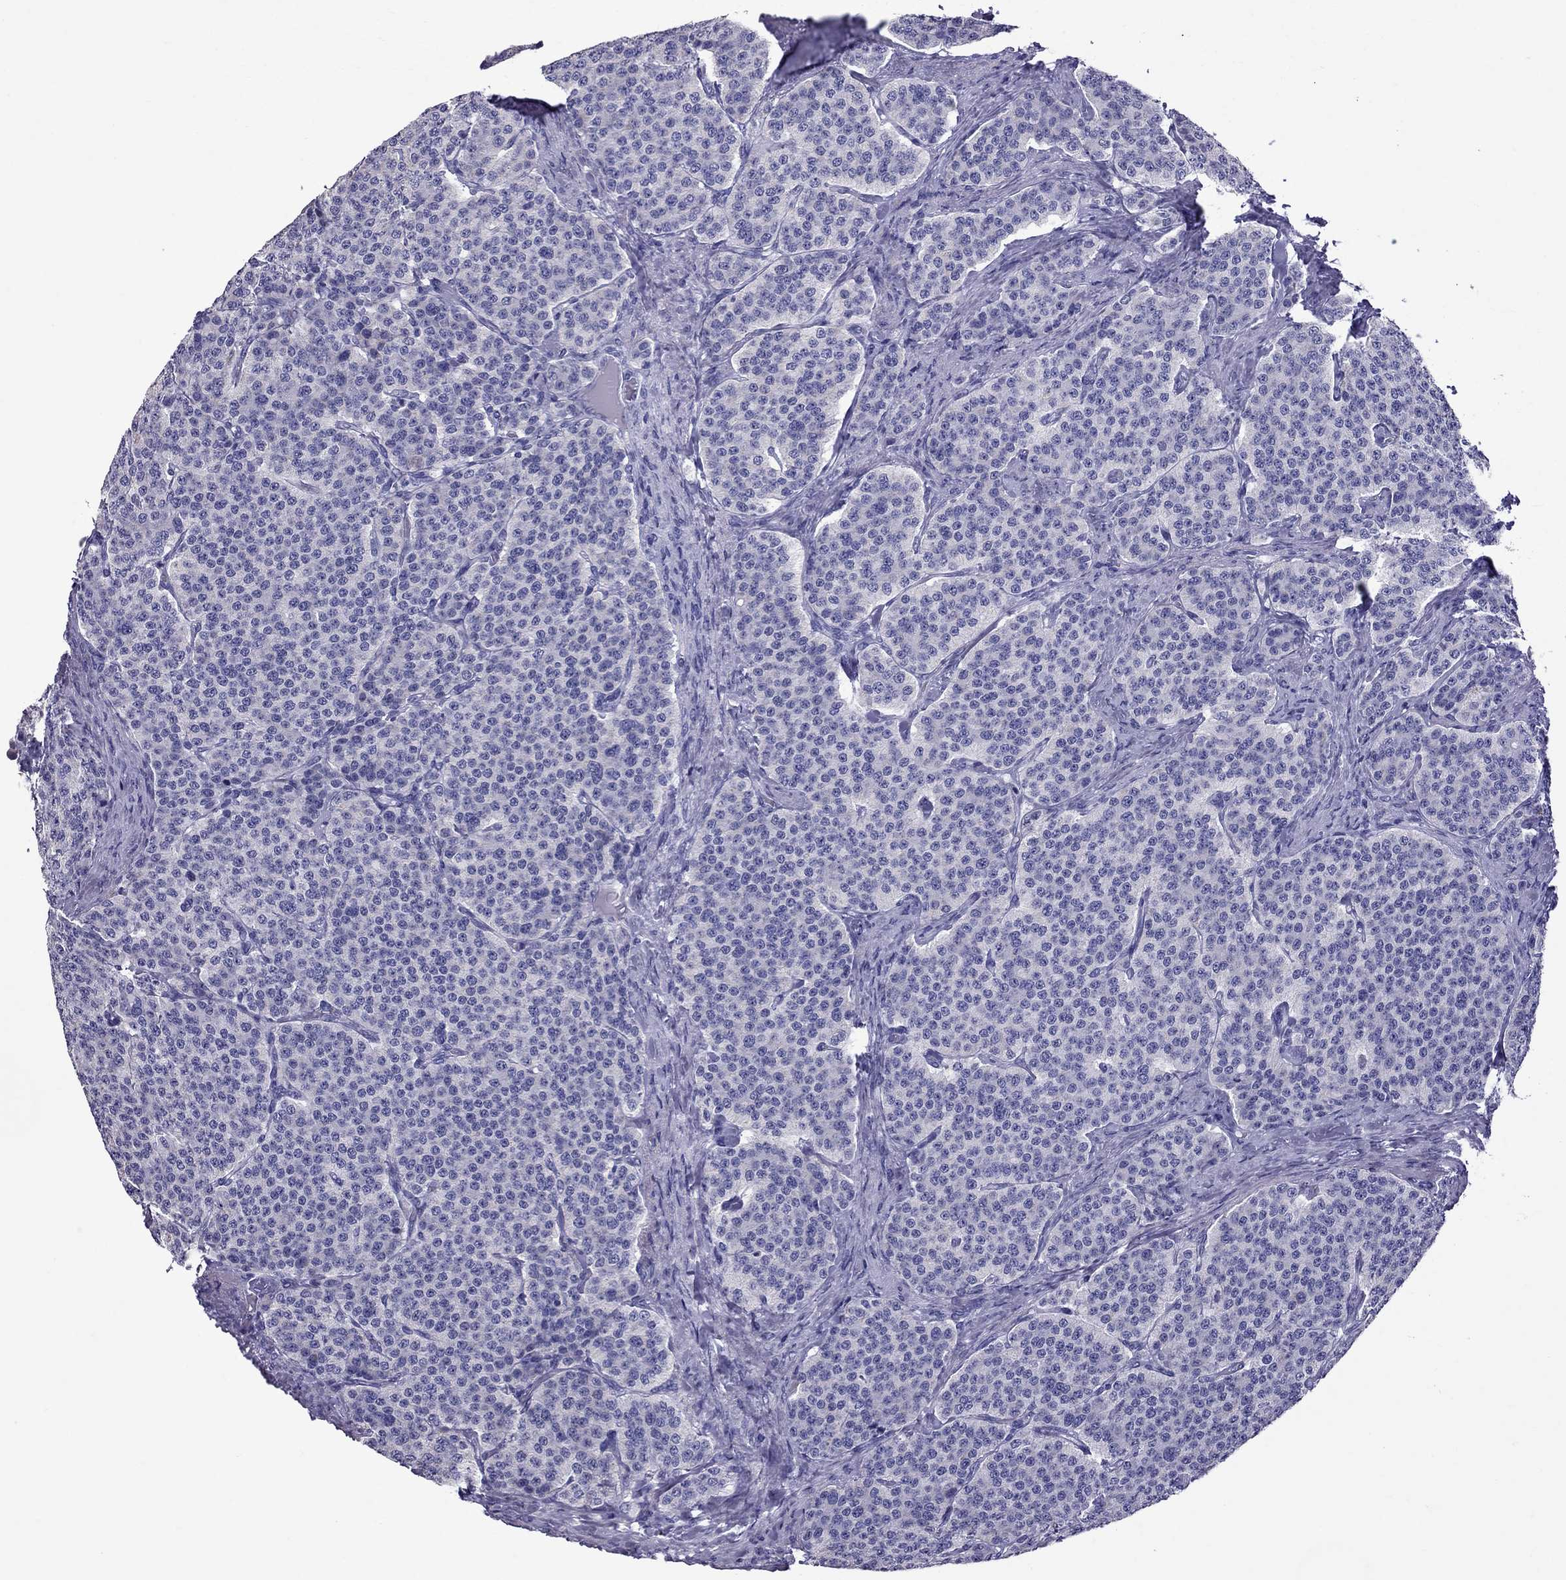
{"staining": {"intensity": "negative", "quantity": "none", "location": "none"}, "tissue": "carcinoid", "cell_type": "Tumor cells", "image_type": "cancer", "snomed": [{"axis": "morphology", "description": "Carcinoid, malignant, NOS"}, {"axis": "topography", "description": "Small intestine"}], "caption": "This is a micrograph of immunohistochemistry (IHC) staining of carcinoid (malignant), which shows no positivity in tumor cells.", "gene": "TTLL13", "patient": {"sex": "female", "age": 58}}